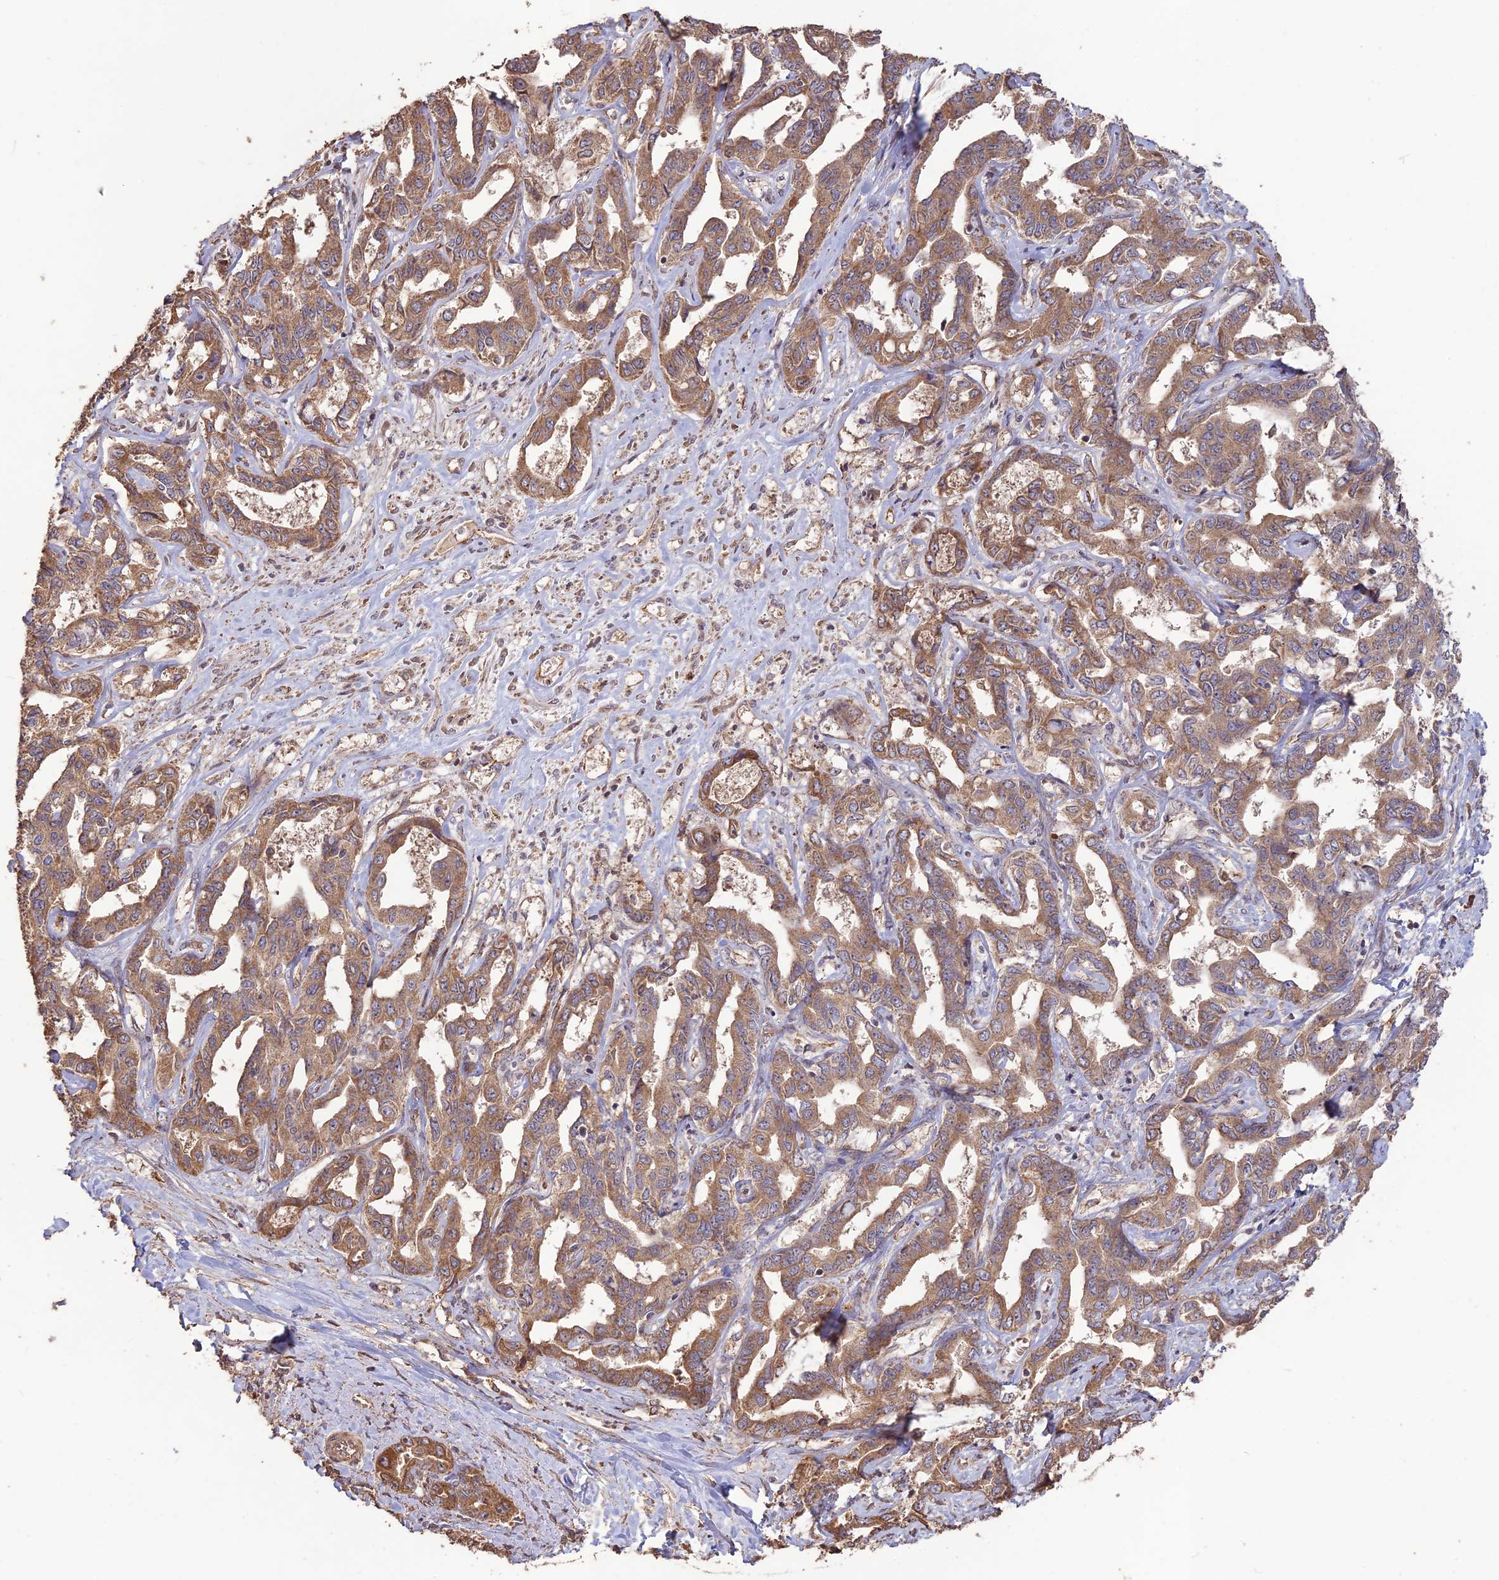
{"staining": {"intensity": "moderate", "quantity": ">75%", "location": "cytoplasmic/membranous"}, "tissue": "liver cancer", "cell_type": "Tumor cells", "image_type": "cancer", "snomed": [{"axis": "morphology", "description": "Cholangiocarcinoma"}, {"axis": "topography", "description": "Liver"}], "caption": "Liver cancer stained with a protein marker exhibits moderate staining in tumor cells.", "gene": "LAYN", "patient": {"sex": "male", "age": 59}}